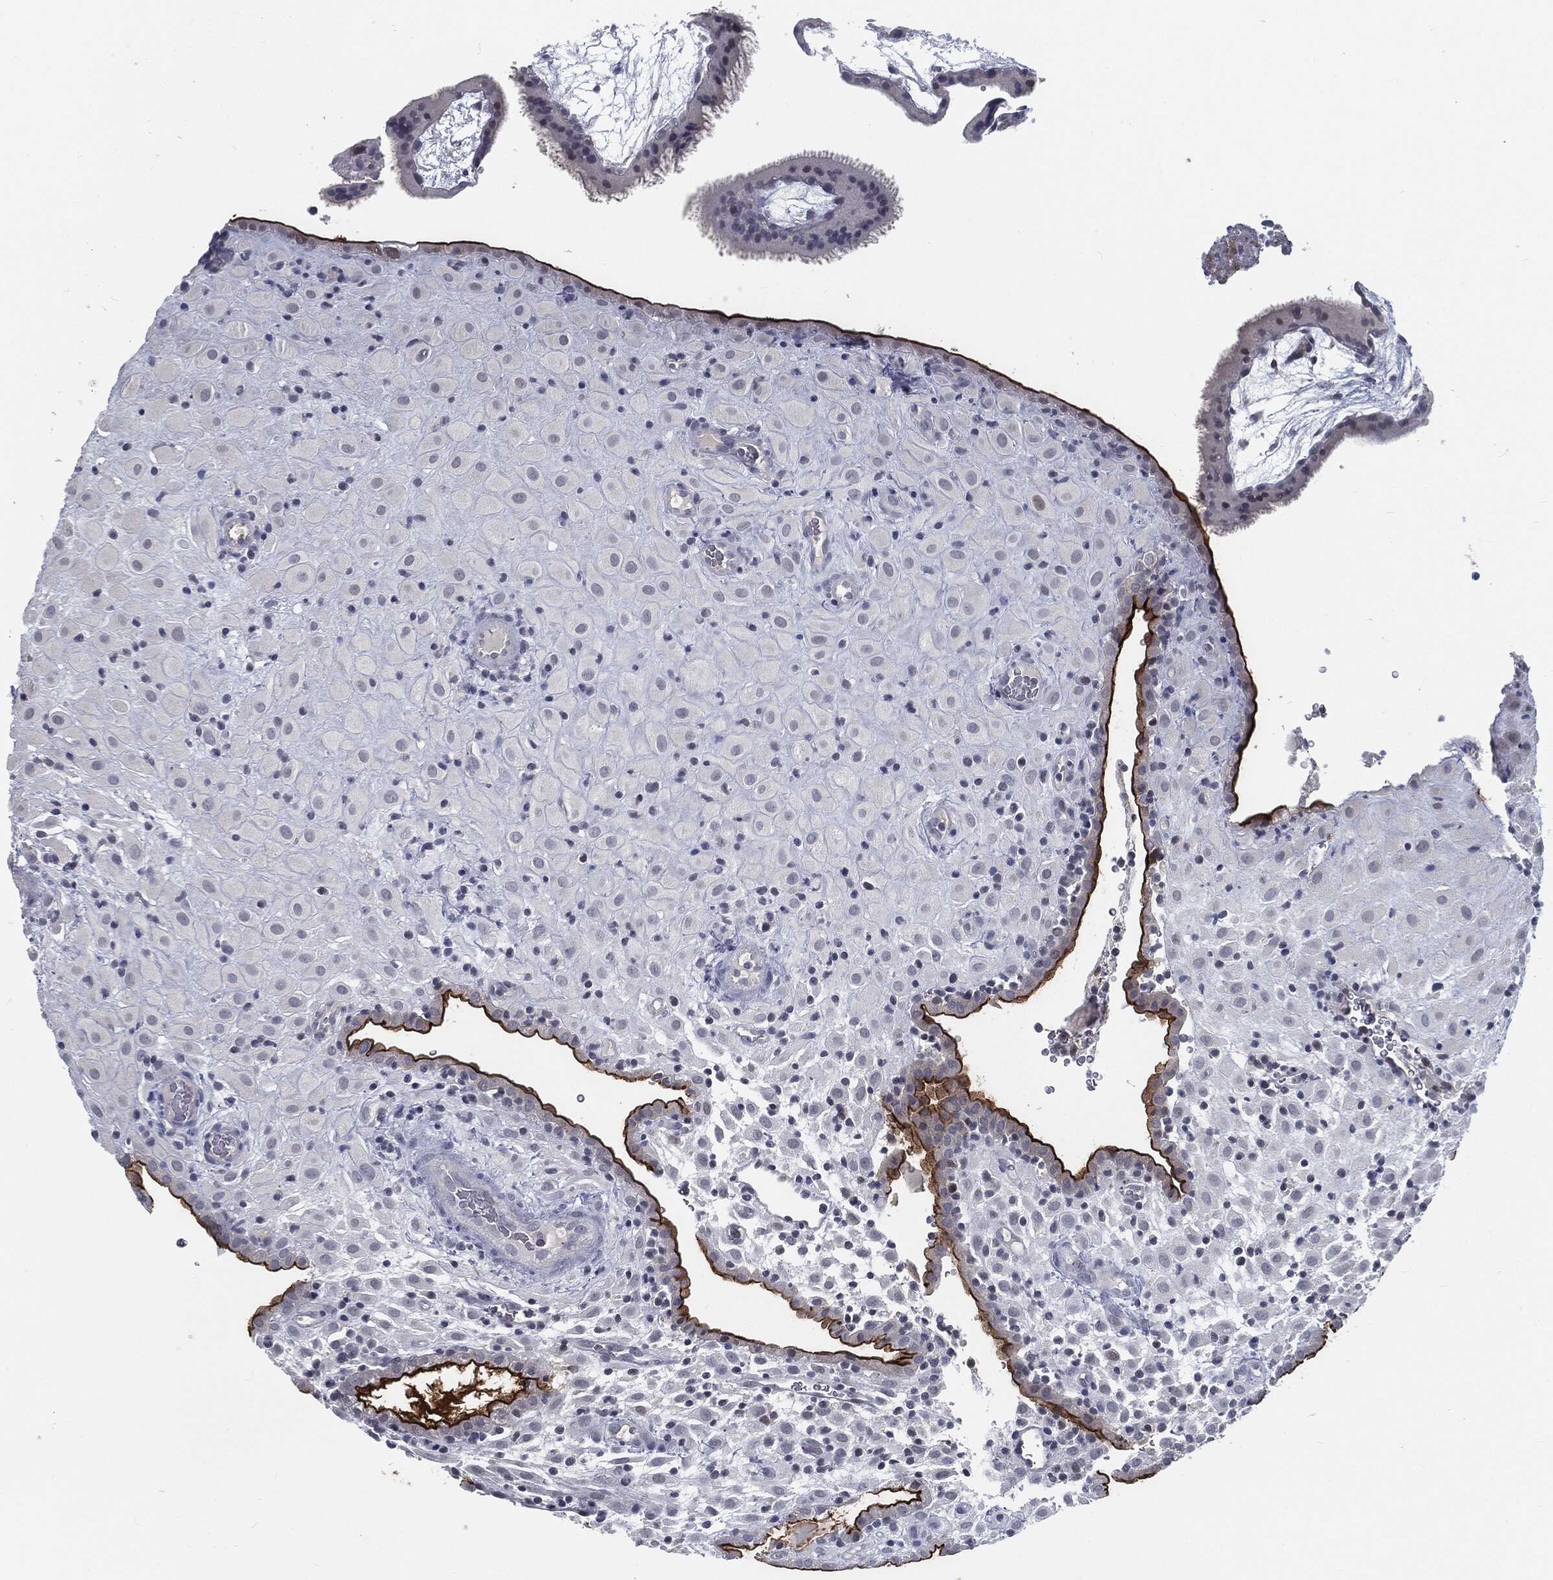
{"staining": {"intensity": "negative", "quantity": "none", "location": "none"}, "tissue": "placenta", "cell_type": "Decidual cells", "image_type": "normal", "snomed": [{"axis": "morphology", "description": "Normal tissue, NOS"}, {"axis": "topography", "description": "Placenta"}], "caption": "Placenta stained for a protein using IHC reveals no staining decidual cells.", "gene": "PROM1", "patient": {"sex": "female", "age": 19}}